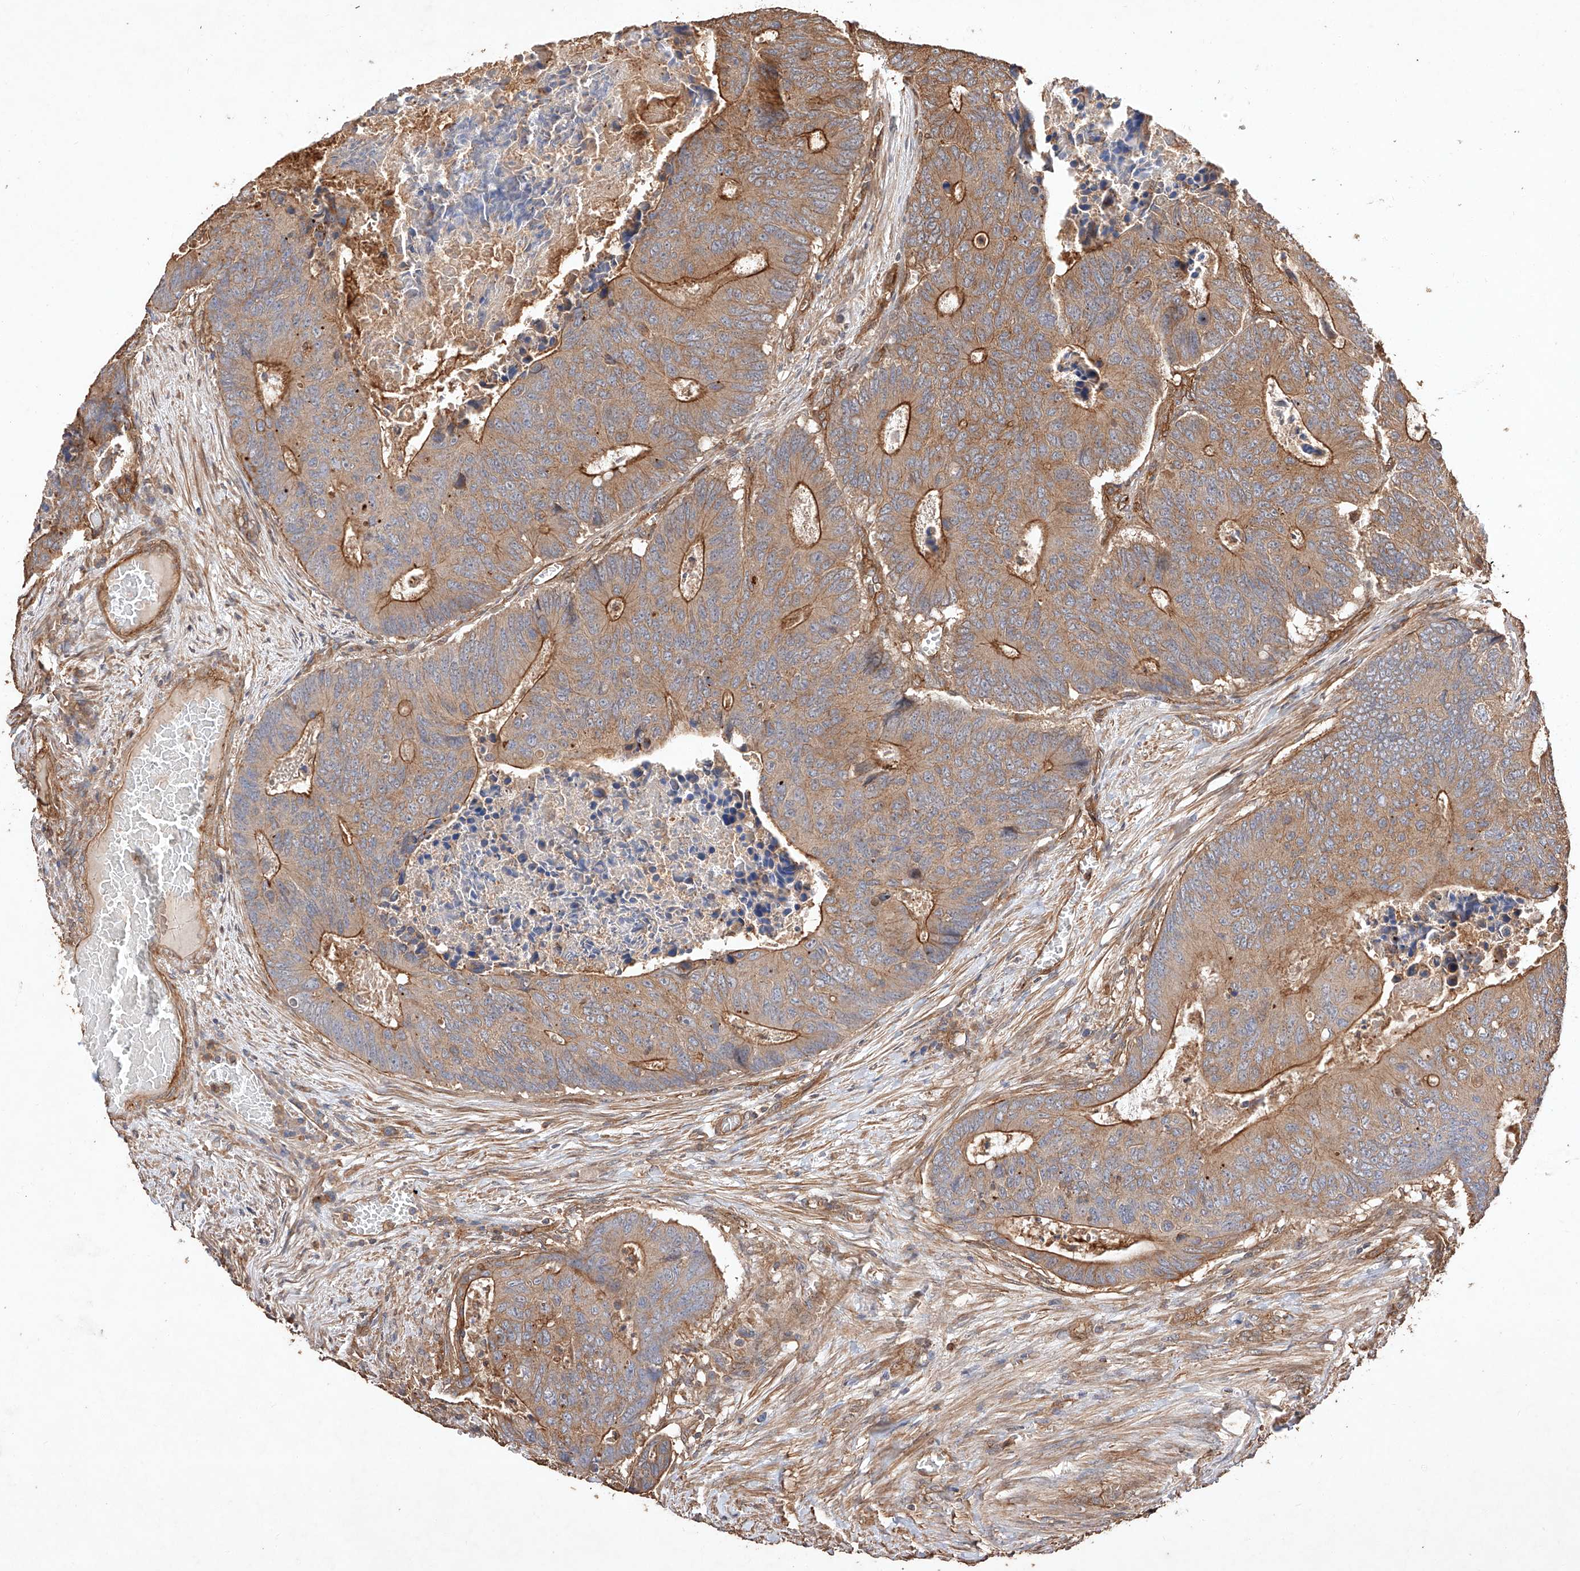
{"staining": {"intensity": "moderate", "quantity": ">75%", "location": "cytoplasmic/membranous"}, "tissue": "colorectal cancer", "cell_type": "Tumor cells", "image_type": "cancer", "snomed": [{"axis": "morphology", "description": "Adenocarcinoma, NOS"}, {"axis": "topography", "description": "Colon"}], "caption": "Human colorectal cancer stained with a protein marker shows moderate staining in tumor cells.", "gene": "GHDC", "patient": {"sex": "male", "age": 87}}